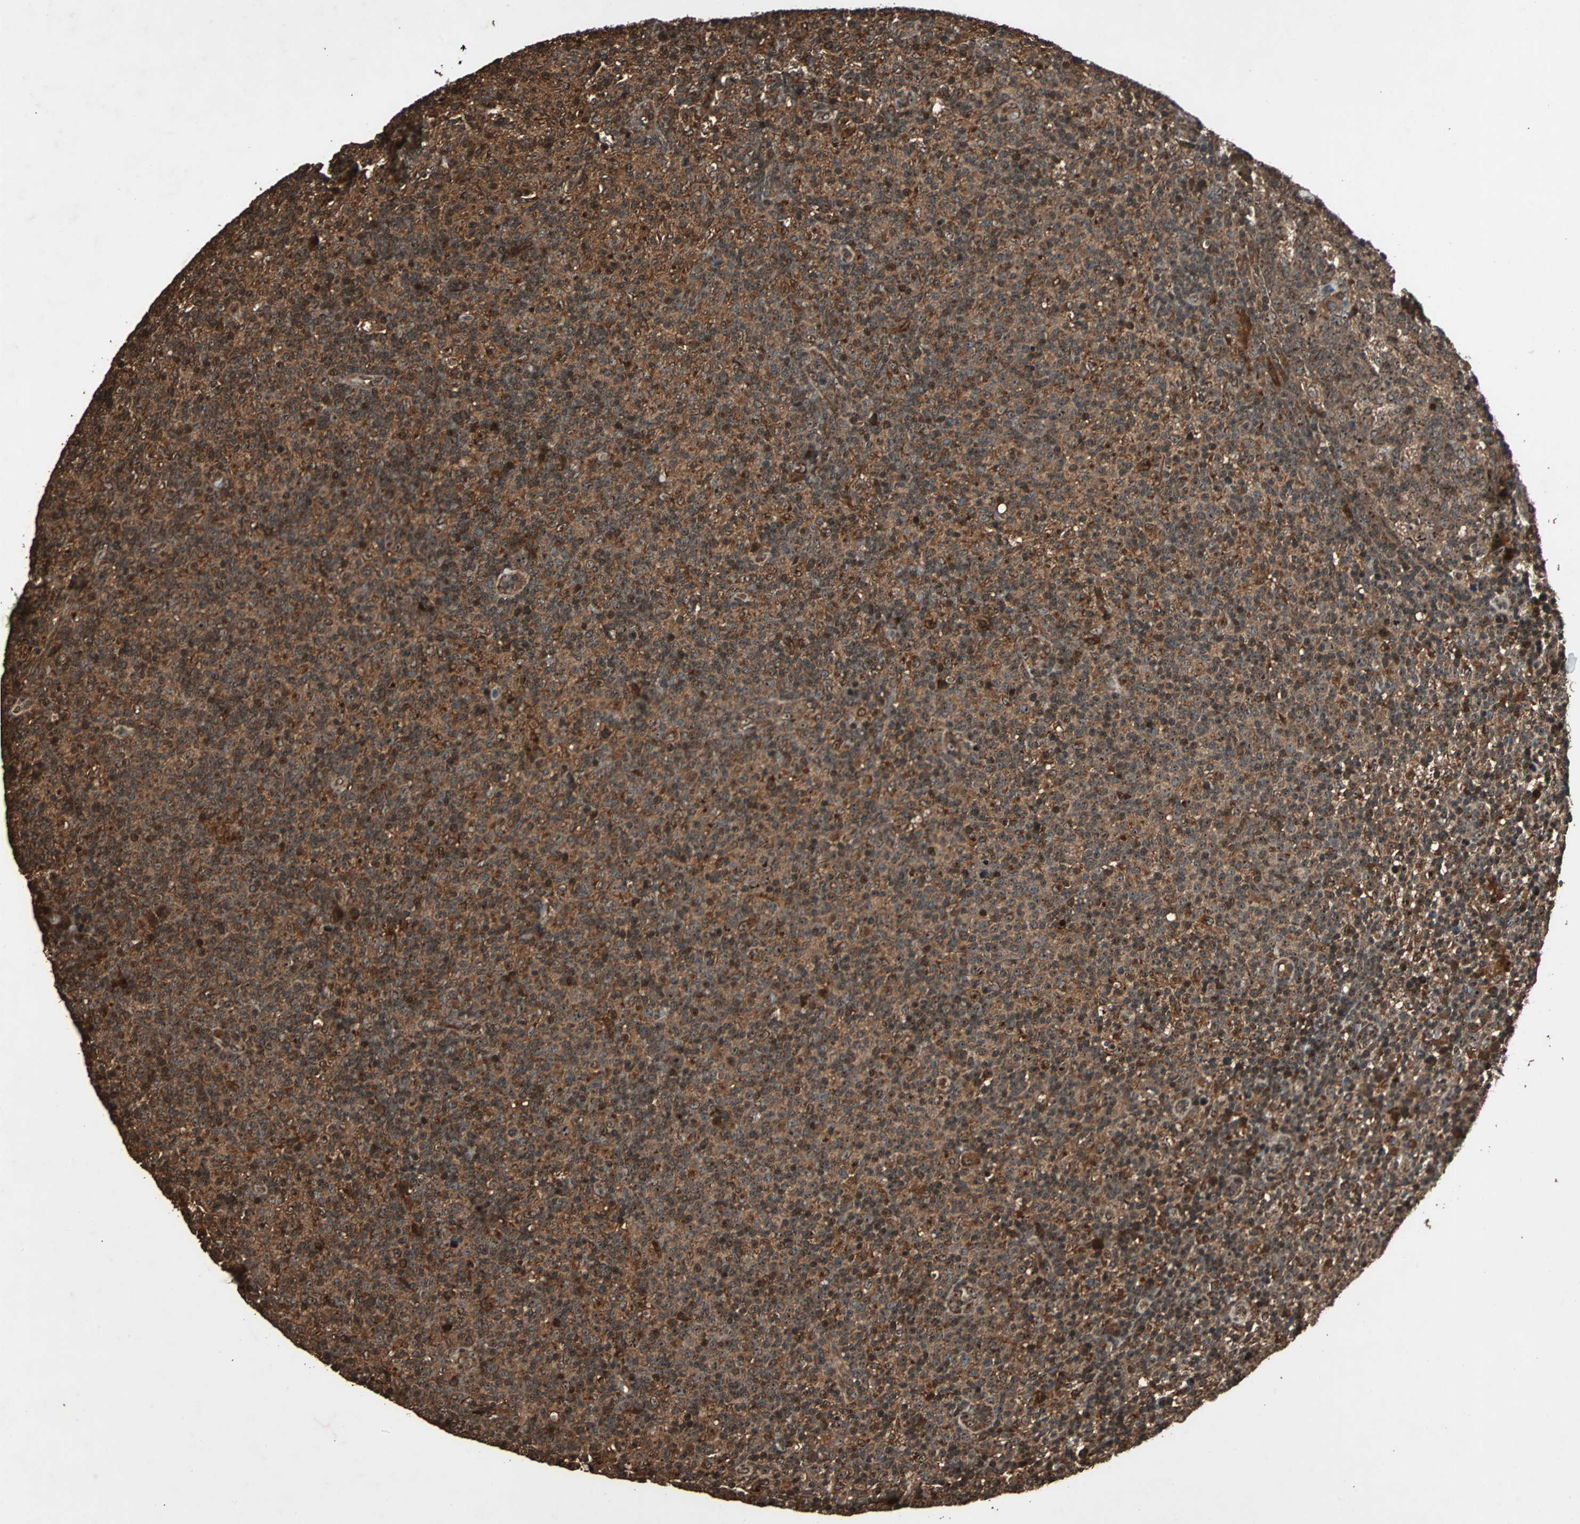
{"staining": {"intensity": "moderate", "quantity": ">75%", "location": "cytoplasmic/membranous"}, "tissue": "lymph node", "cell_type": "Germinal center cells", "image_type": "normal", "snomed": [{"axis": "morphology", "description": "Normal tissue, NOS"}, {"axis": "morphology", "description": "Inflammation, NOS"}, {"axis": "topography", "description": "Lymph node"}], "caption": "Lymph node stained with DAB immunohistochemistry shows medium levels of moderate cytoplasmic/membranous positivity in about >75% of germinal center cells. Nuclei are stained in blue.", "gene": "LAMTOR5", "patient": {"sex": "male", "age": 55}}